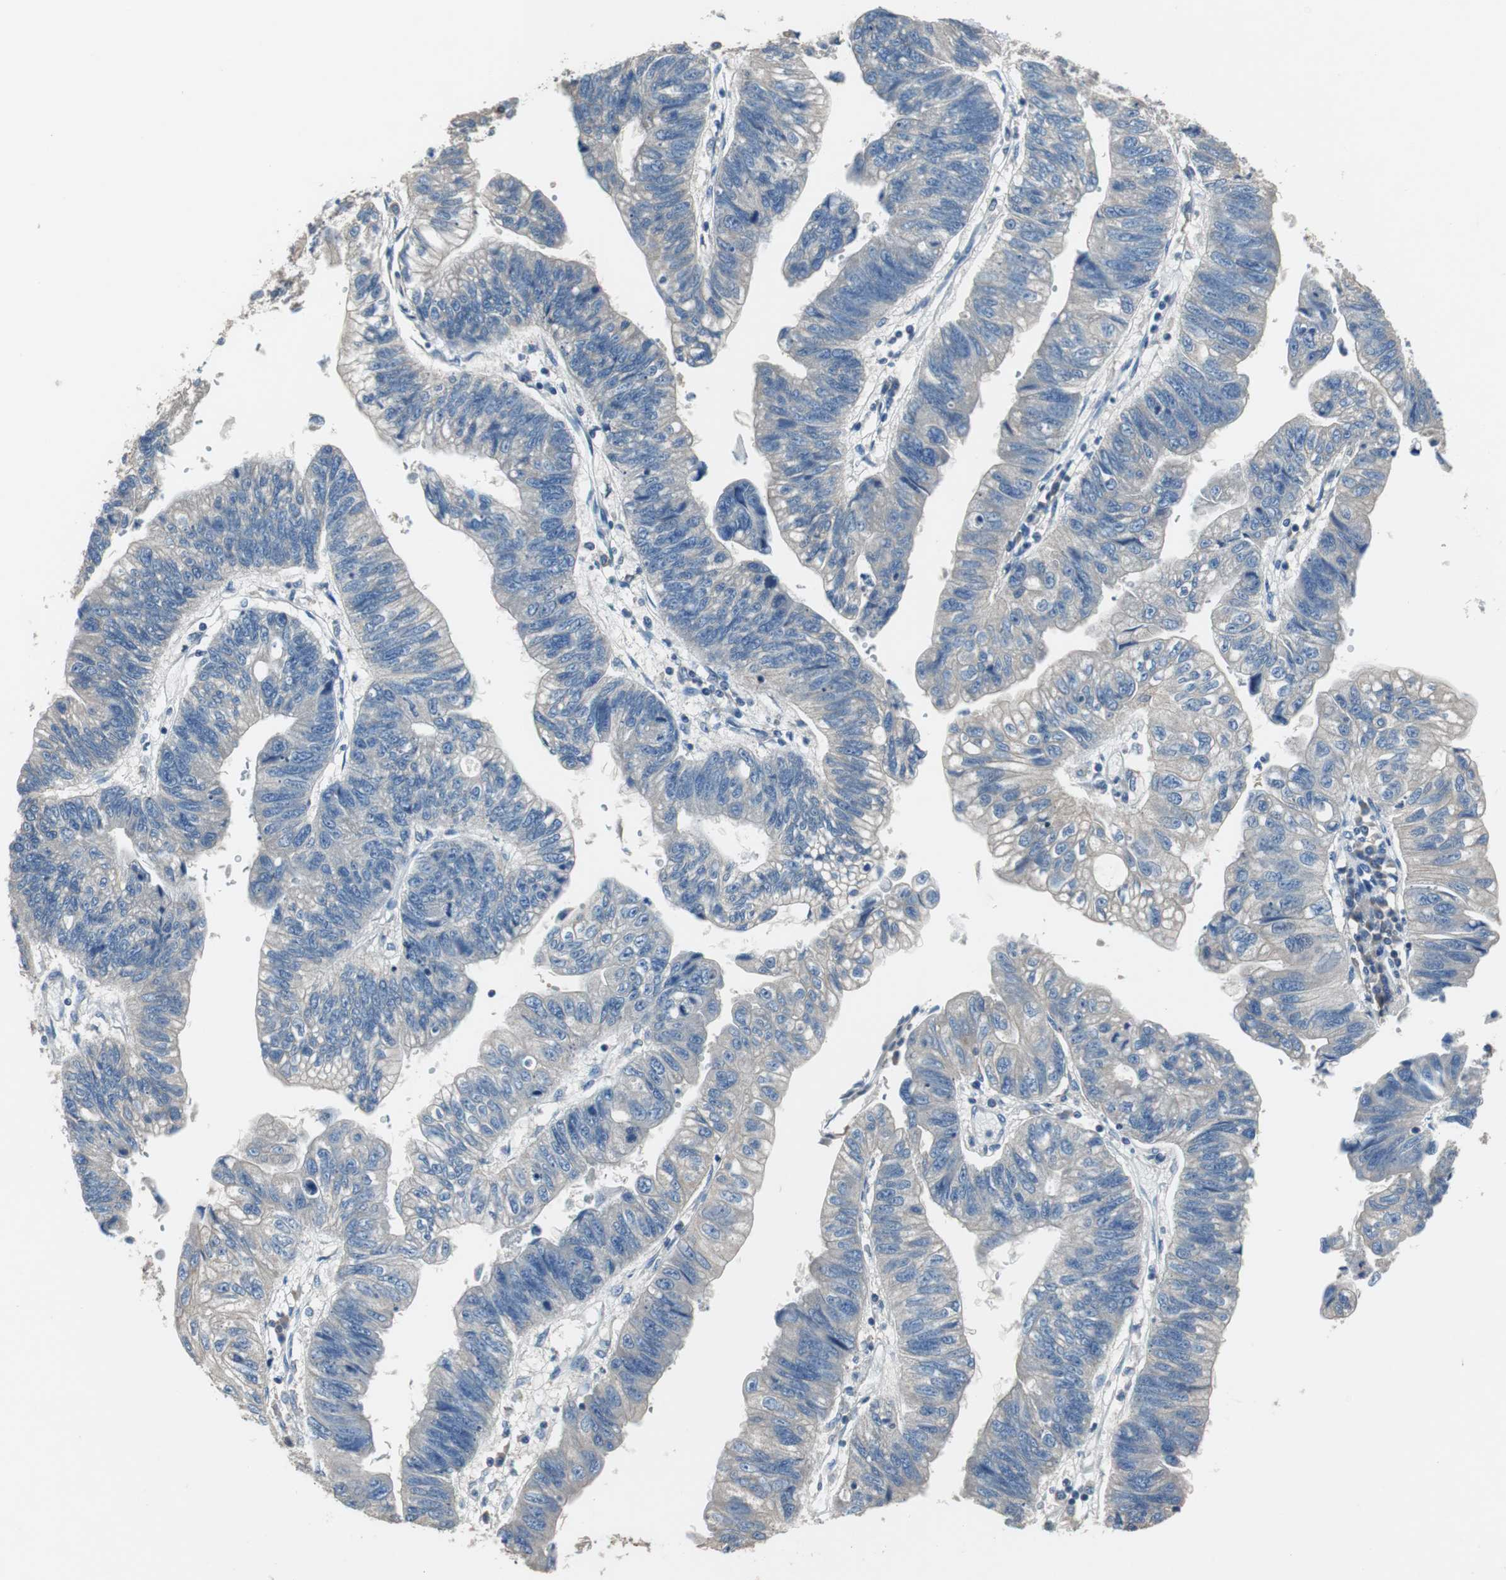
{"staining": {"intensity": "negative", "quantity": "none", "location": "none"}, "tissue": "stomach cancer", "cell_type": "Tumor cells", "image_type": "cancer", "snomed": [{"axis": "morphology", "description": "Adenocarcinoma, NOS"}, {"axis": "topography", "description": "Stomach"}], "caption": "Tumor cells show no significant expression in stomach cancer (adenocarcinoma).", "gene": "PRKCA", "patient": {"sex": "male", "age": 59}}